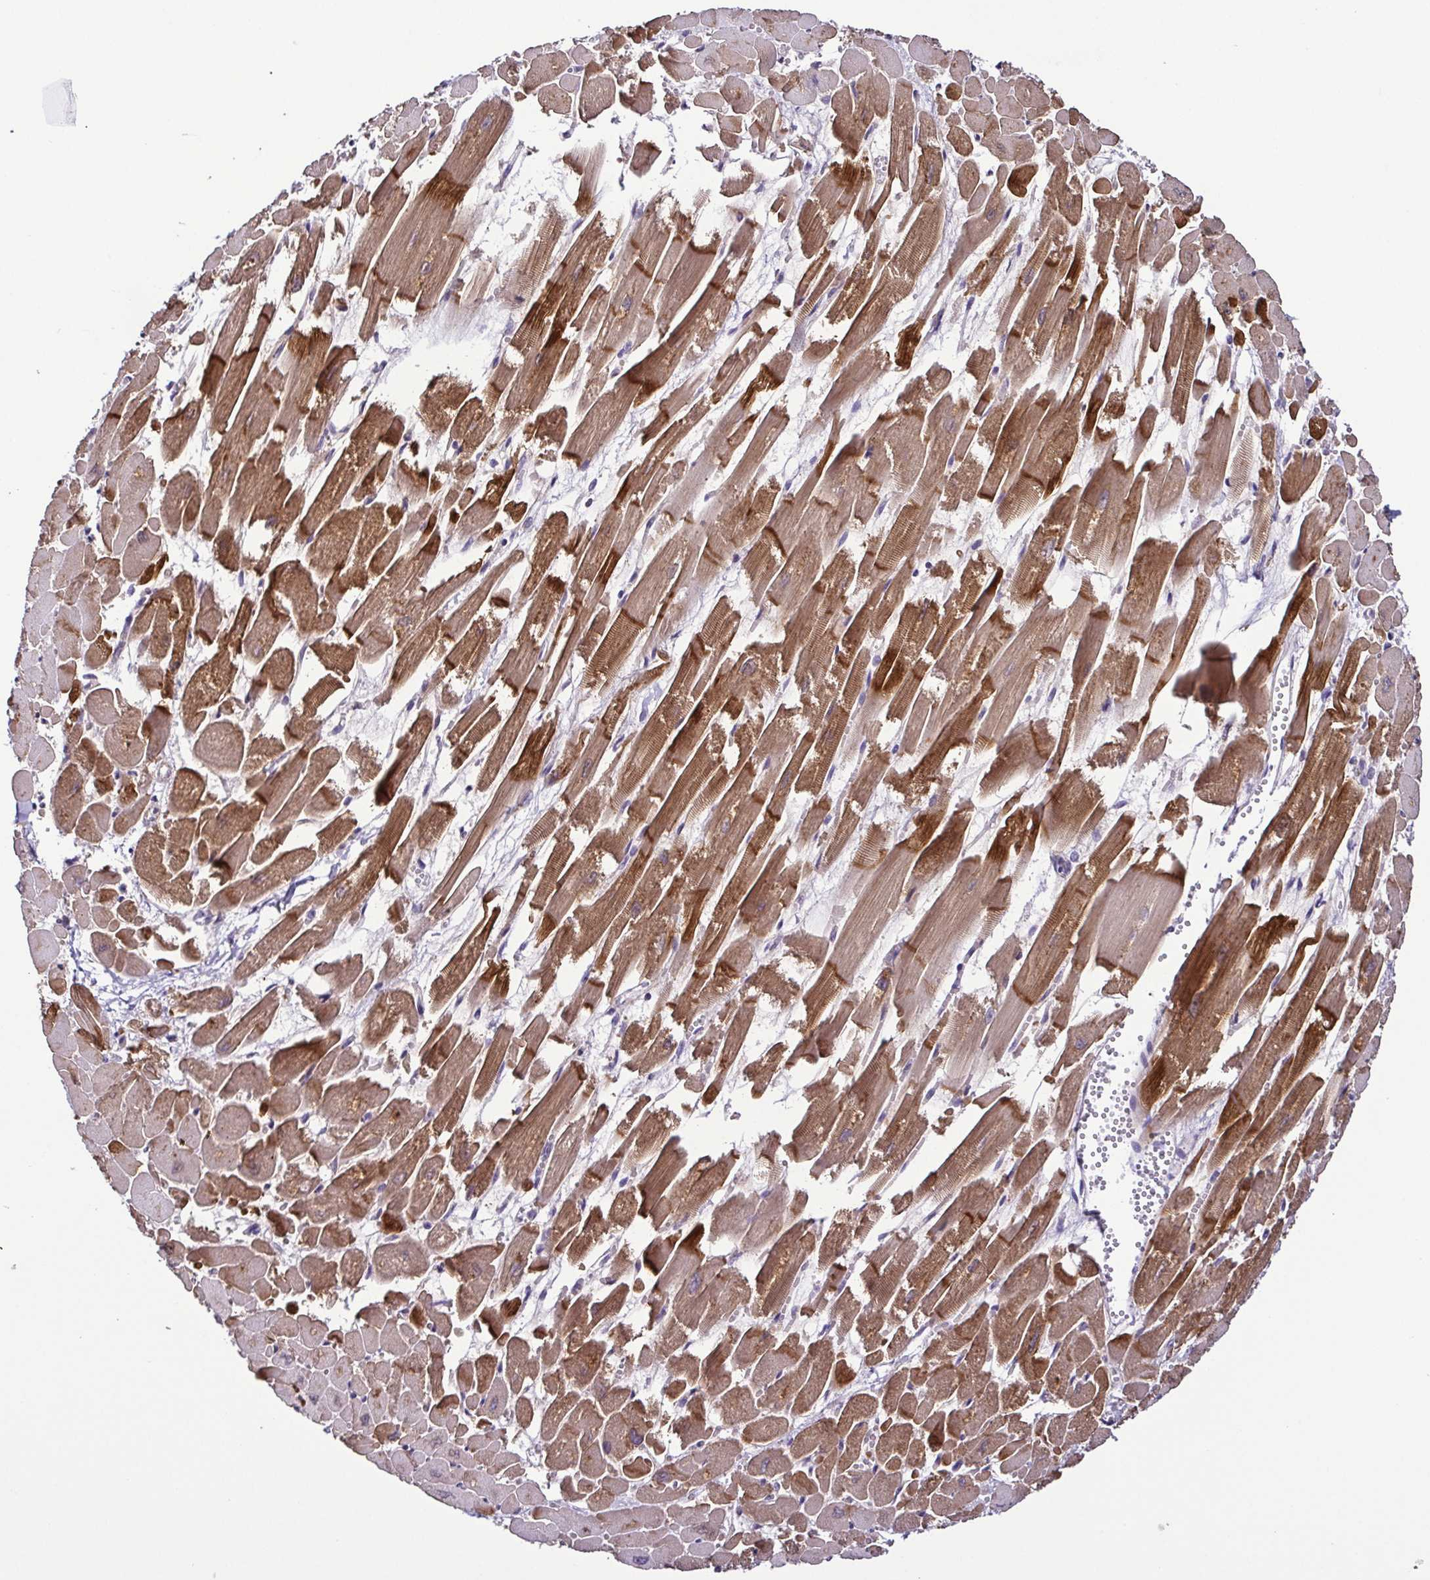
{"staining": {"intensity": "moderate", "quantity": ">75%", "location": "cytoplasmic/membranous"}, "tissue": "heart muscle", "cell_type": "Cardiomyocytes", "image_type": "normal", "snomed": [{"axis": "morphology", "description": "Normal tissue, NOS"}, {"axis": "topography", "description": "Heart"}], "caption": "A brown stain labels moderate cytoplasmic/membranous expression of a protein in cardiomyocytes of normal heart muscle. The staining was performed using DAB to visualize the protein expression in brown, while the nuclei were stained in blue with hematoxylin (Magnification: 20x).", "gene": "LMOD2", "patient": {"sex": "female", "age": 52}}